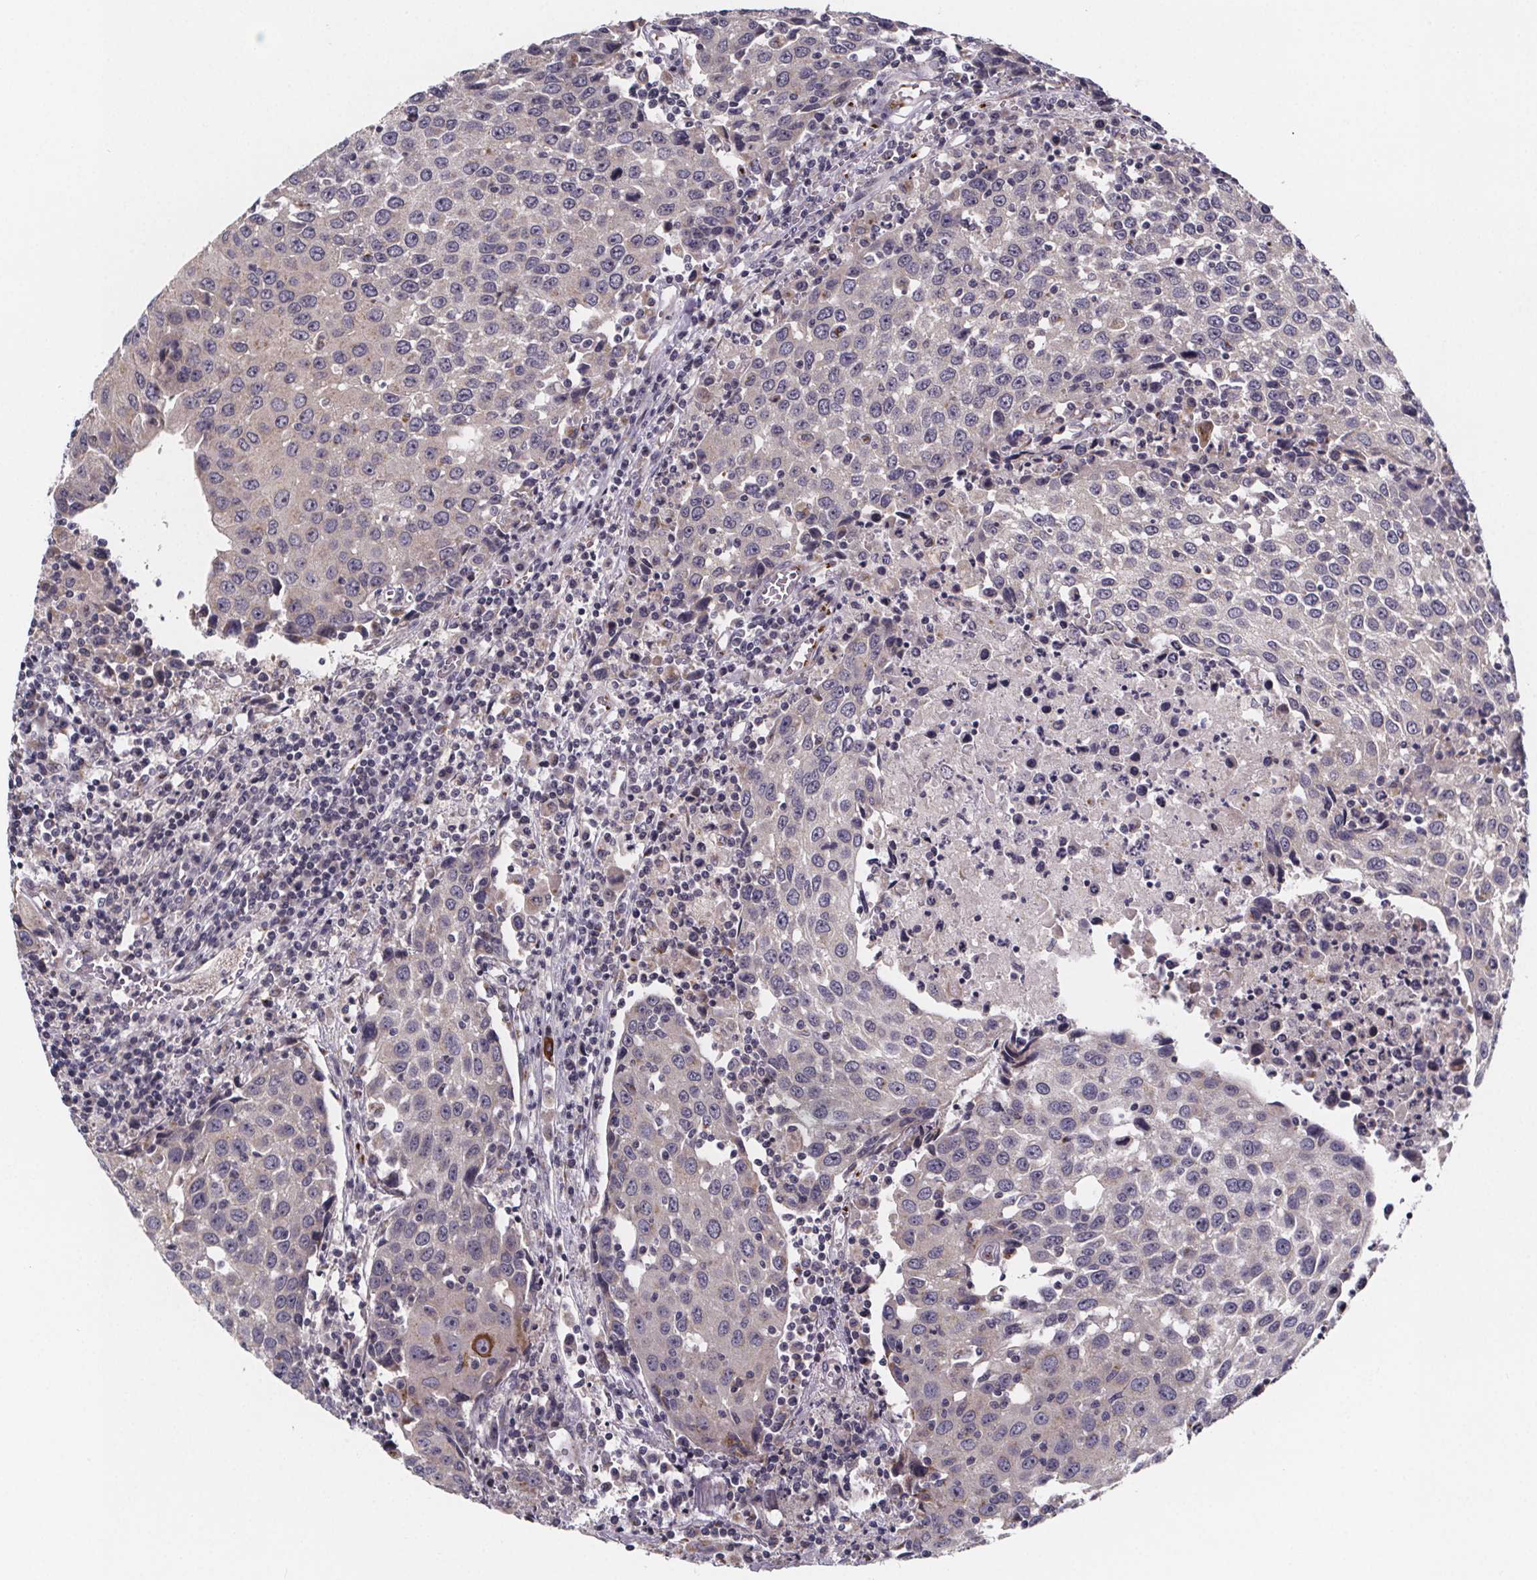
{"staining": {"intensity": "moderate", "quantity": "<25%", "location": "cytoplasmic/membranous"}, "tissue": "urothelial cancer", "cell_type": "Tumor cells", "image_type": "cancer", "snomed": [{"axis": "morphology", "description": "Urothelial carcinoma, High grade"}, {"axis": "topography", "description": "Urinary bladder"}], "caption": "High-magnification brightfield microscopy of urothelial carcinoma (high-grade) stained with DAB (3,3'-diaminobenzidine) (brown) and counterstained with hematoxylin (blue). tumor cells exhibit moderate cytoplasmic/membranous positivity is present in approximately<25% of cells. (DAB (3,3'-diaminobenzidine) IHC with brightfield microscopy, high magnification).", "gene": "NDST1", "patient": {"sex": "female", "age": 85}}